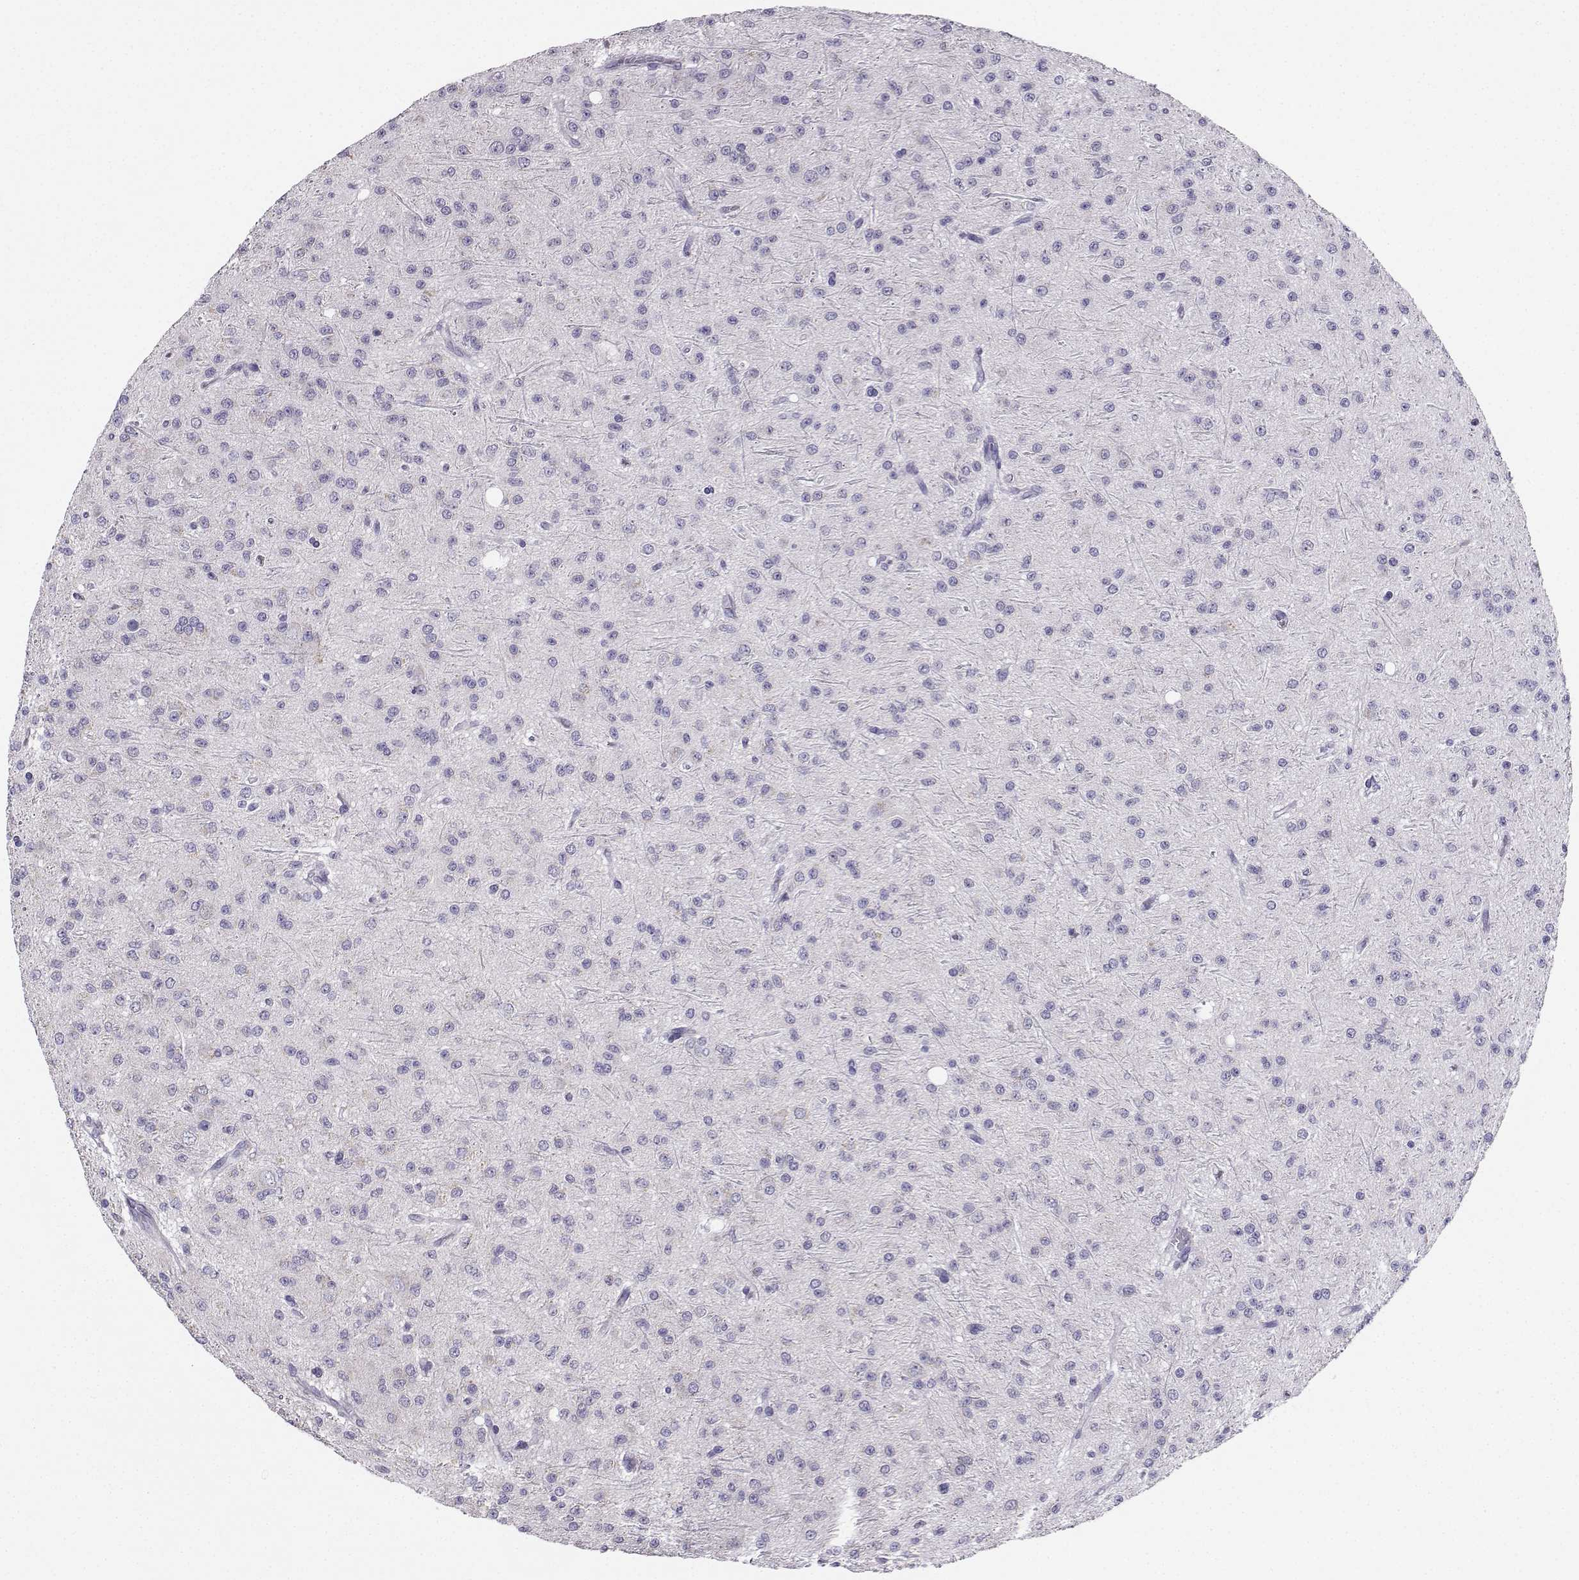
{"staining": {"intensity": "negative", "quantity": "none", "location": "none"}, "tissue": "glioma", "cell_type": "Tumor cells", "image_type": "cancer", "snomed": [{"axis": "morphology", "description": "Glioma, malignant, Low grade"}, {"axis": "topography", "description": "Brain"}], "caption": "An immunohistochemistry image of low-grade glioma (malignant) is shown. There is no staining in tumor cells of low-grade glioma (malignant).", "gene": "AVP", "patient": {"sex": "male", "age": 27}}